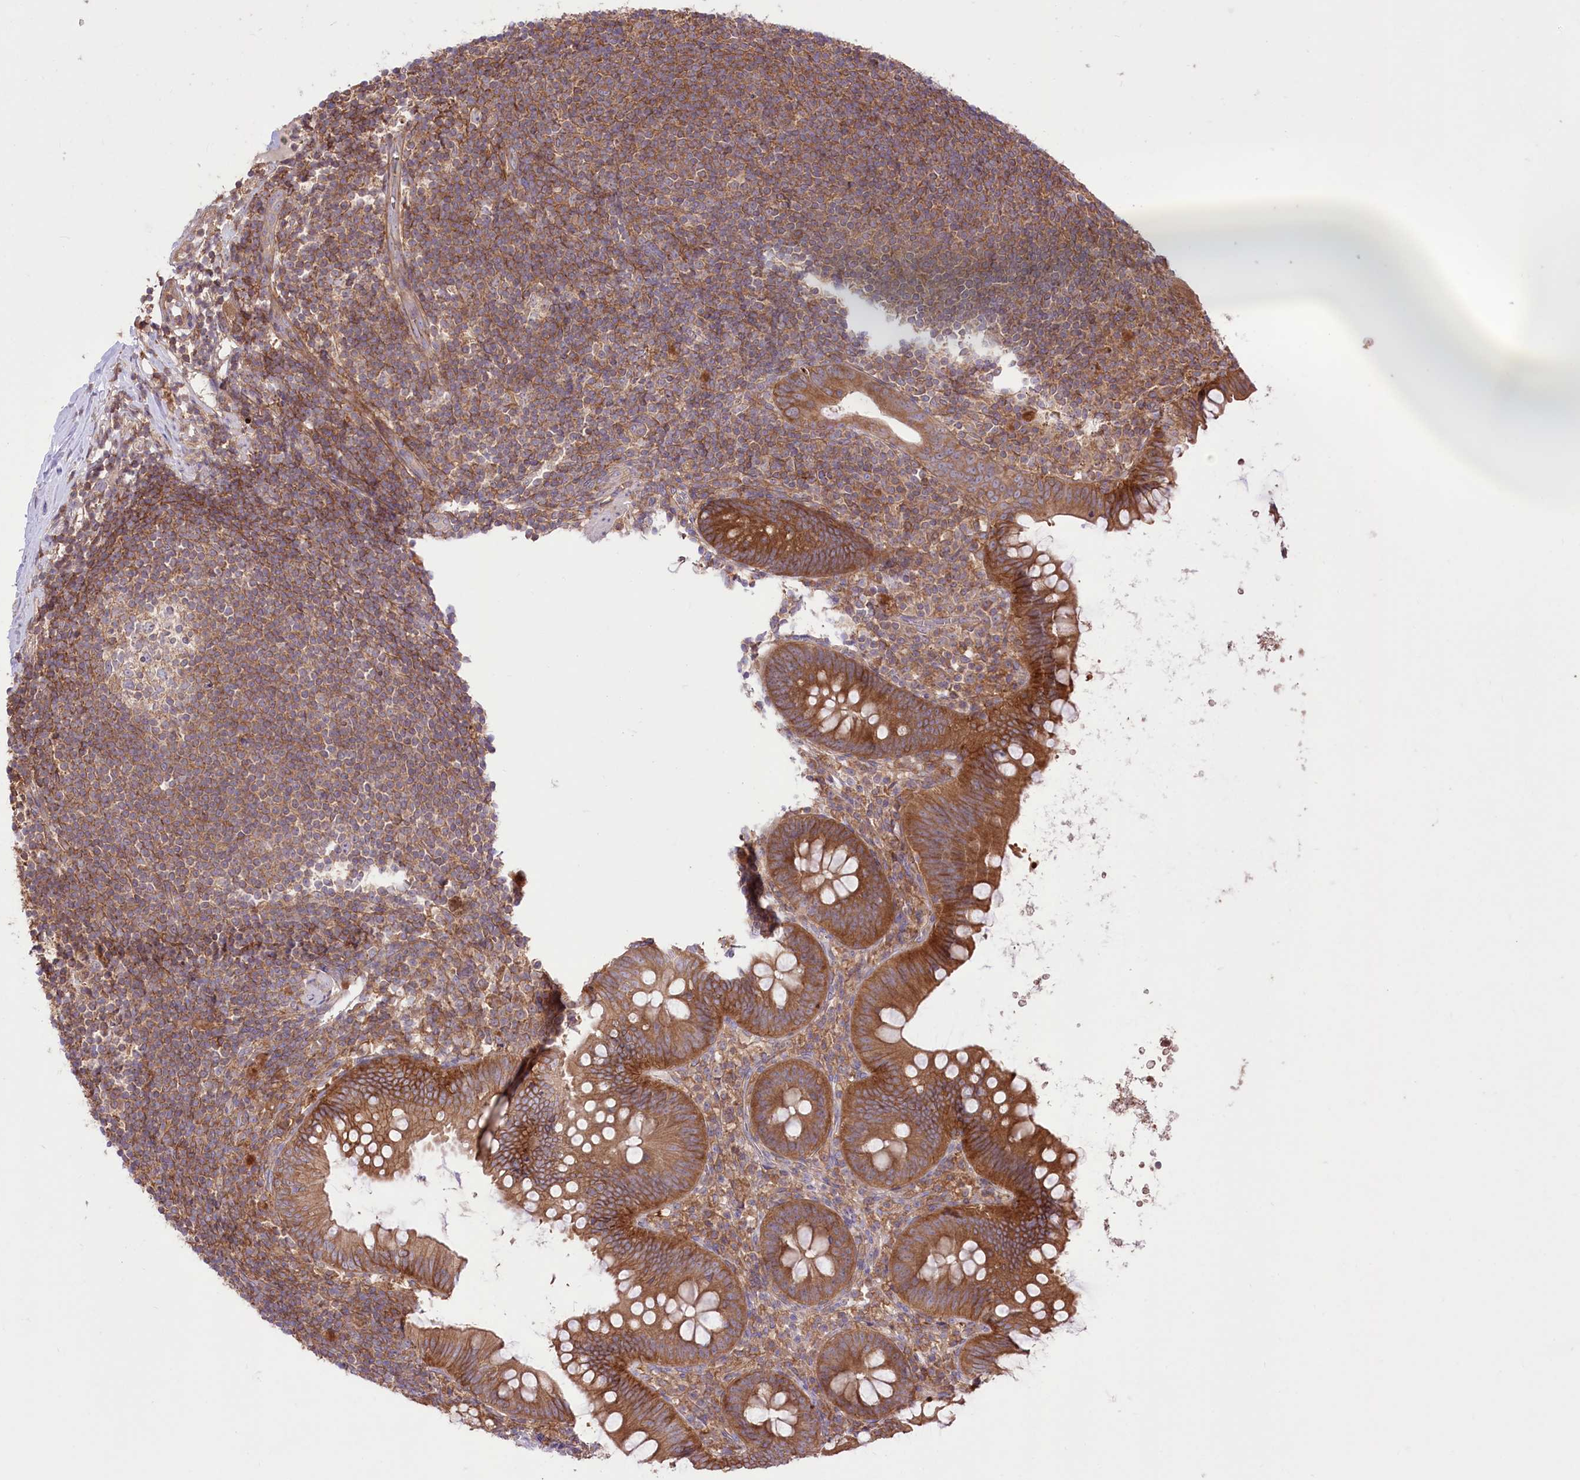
{"staining": {"intensity": "strong", "quantity": ">75%", "location": "cytoplasmic/membranous"}, "tissue": "appendix", "cell_type": "Glandular cells", "image_type": "normal", "snomed": [{"axis": "morphology", "description": "Normal tissue, NOS"}, {"axis": "topography", "description": "Appendix"}], "caption": "Immunohistochemistry (IHC) (DAB) staining of normal appendix reveals strong cytoplasmic/membranous protein positivity in approximately >75% of glandular cells. (DAB (3,3'-diaminobenzidine) = brown stain, brightfield microscopy at high magnification).", "gene": "XYLB", "patient": {"sex": "female", "age": 62}}